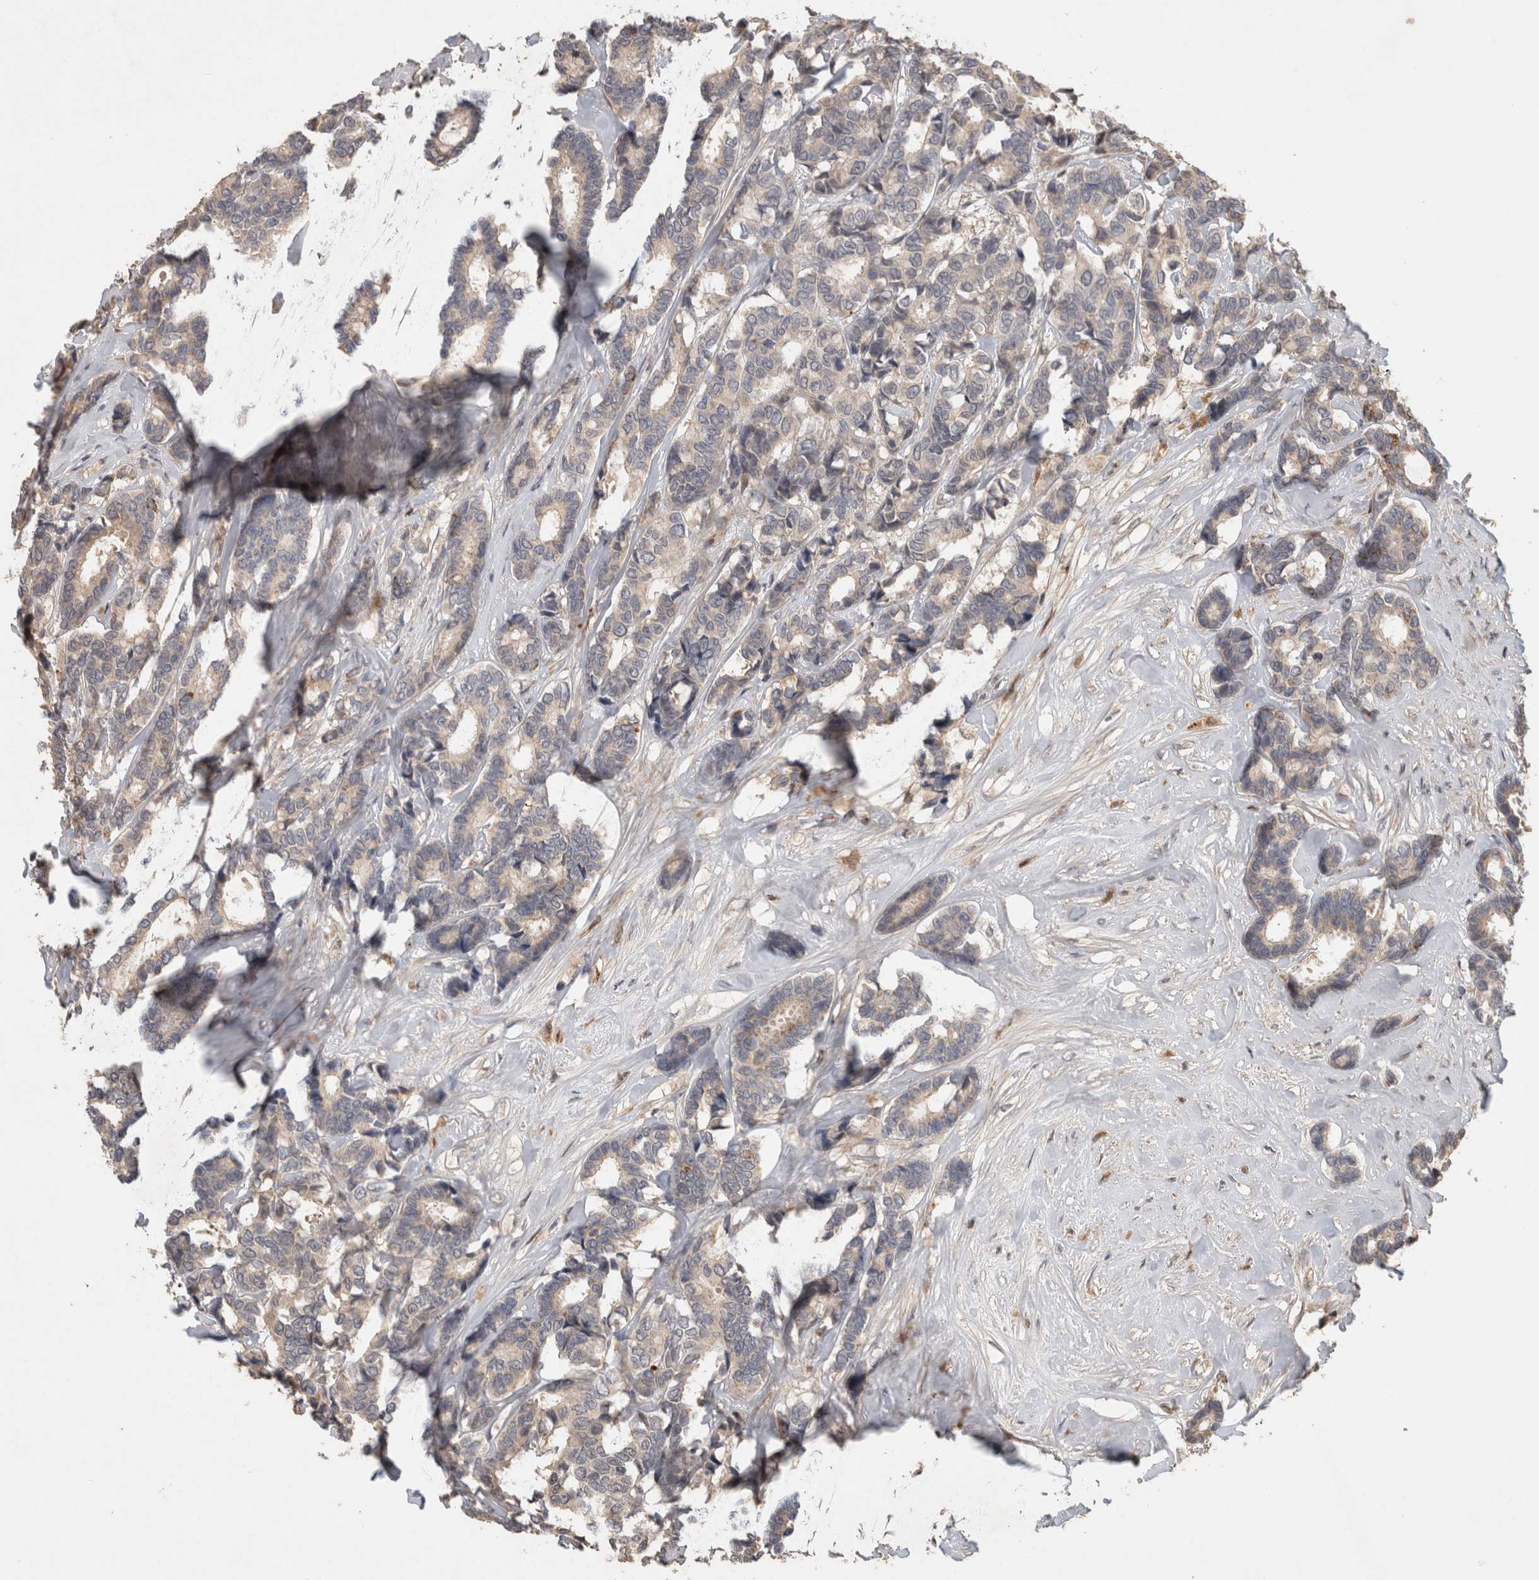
{"staining": {"intensity": "weak", "quantity": "25%-75%", "location": "cytoplasmic/membranous"}, "tissue": "breast cancer", "cell_type": "Tumor cells", "image_type": "cancer", "snomed": [{"axis": "morphology", "description": "Duct carcinoma"}, {"axis": "topography", "description": "Breast"}], "caption": "Immunohistochemical staining of breast cancer demonstrates low levels of weak cytoplasmic/membranous staining in about 25%-75% of tumor cells. The staining was performed using DAB (3,3'-diaminobenzidine) to visualize the protein expression in brown, while the nuclei were stained in blue with hematoxylin (Magnification: 20x).", "gene": "SERAC1", "patient": {"sex": "female", "age": 87}}